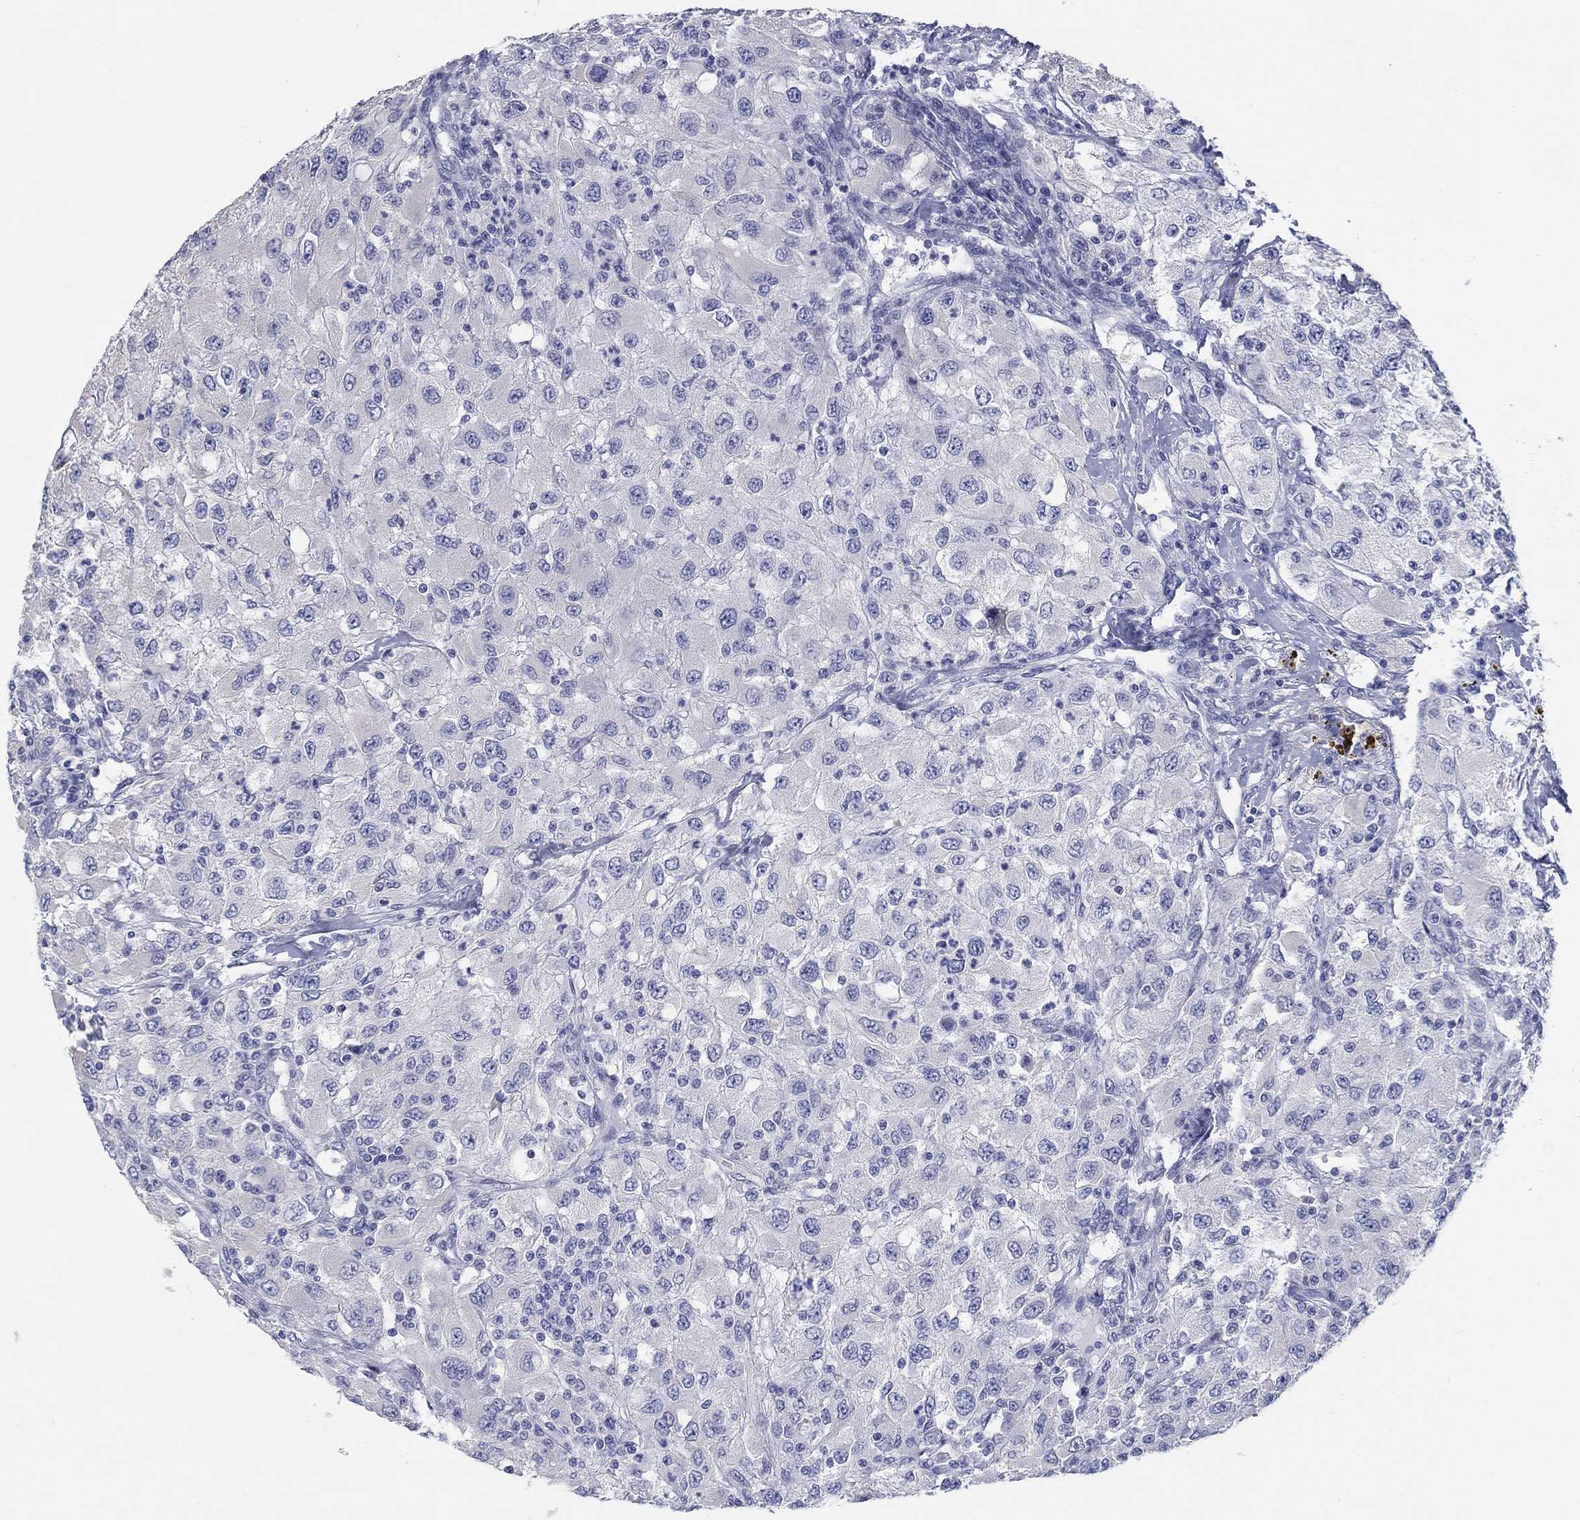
{"staining": {"intensity": "negative", "quantity": "none", "location": "none"}, "tissue": "renal cancer", "cell_type": "Tumor cells", "image_type": "cancer", "snomed": [{"axis": "morphology", "description": "Adenocarcinoma, NOS"}, {"axis": "topography", "description": "Kidney"}], "caption": "DAB (3,3'-diaminobenzidine) immunohistochemical staining of renal adenocarcinoma shows no significant expression in tumor cells.", "gene": "LRRC4C", "patient": {"sex": "female", "age": 67}}